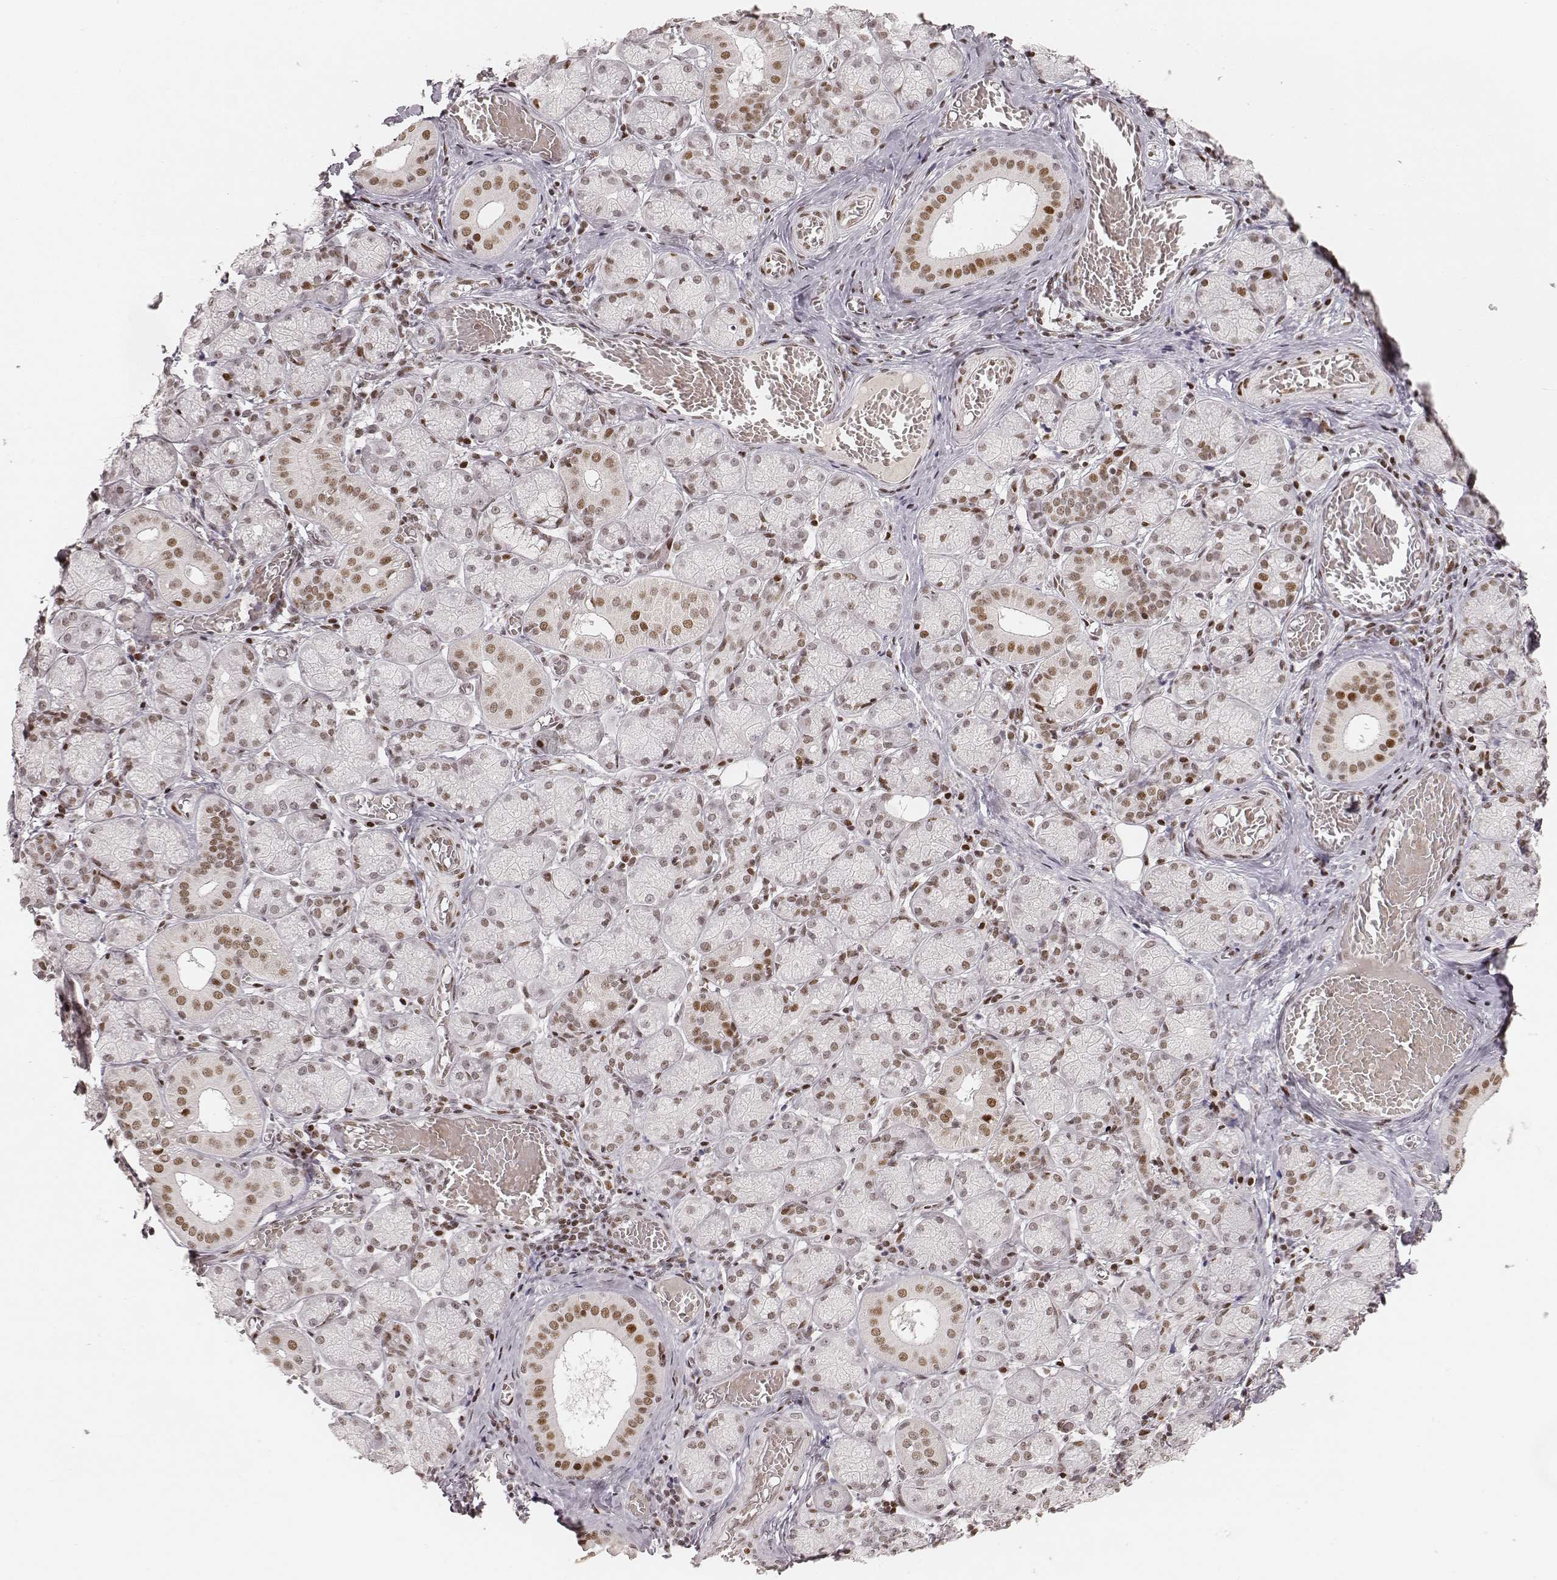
{"staining": {"intensity": "strong", "quantity": "<25%", "location": "nuclear"}, "tissue": "salivary gland", "cell_type": "Glandular cells", "image_type": "normal", "snomed": [{"axis": "morphology", "description": "Normal tissue, NOS"}, {"axis": "topography", "description": "Salivary gland"}, {"axis": "topography", "description": "Peripheral nerve tissue"}], "caption": "Protein expression analysis of benign human salivary gland reveals strong nuclear positivity in approximately <25% of glandular cells.", "gene": "HNRNPC", "patient": {"sex": "female", "age": 24}}